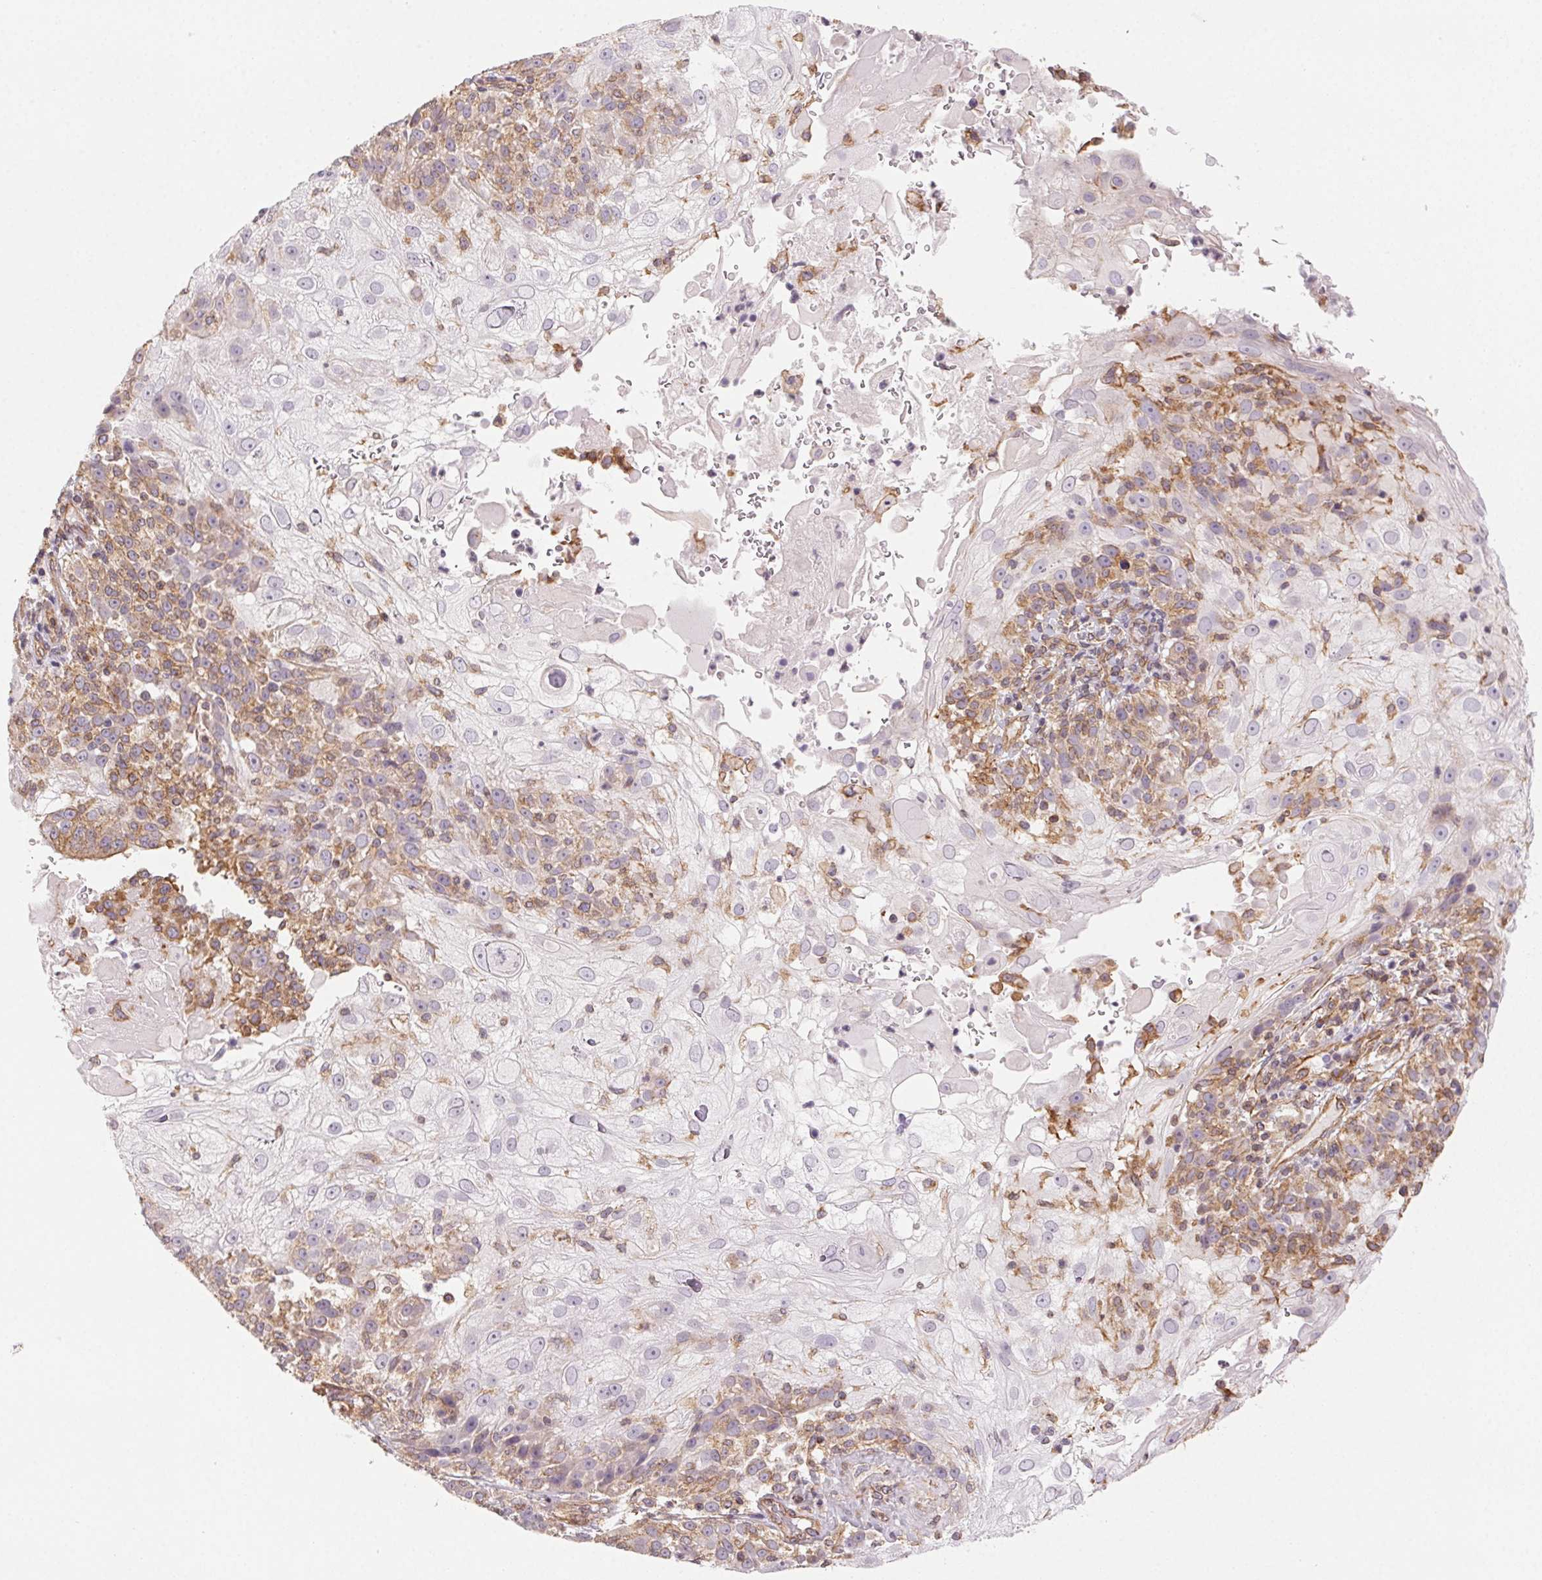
{"staining": {"intensity": "weak", "quantity": ">75%", "location": "cytoplasmic/membranous"}, "tissue": "skin cancer", "cell_type": "Tumor cells", "image_type": "cancer", "snomed": [{"axis": "morphology", "description": "Normal tissue, NOS"}, {"axis": "morphology", "description": "Squamous cell carcinoma, NOS"}, {"axis": "topography", "description": "Skin"}], "caption": "This is an image of immunohistochemistry staining of squamous cell carcinoma (skin), which shows weak staining in the cytoplasmic/membranous of tumor cells.", "gene": "PLA2G4F", "patient": {"sex": "female", "age": 83}}